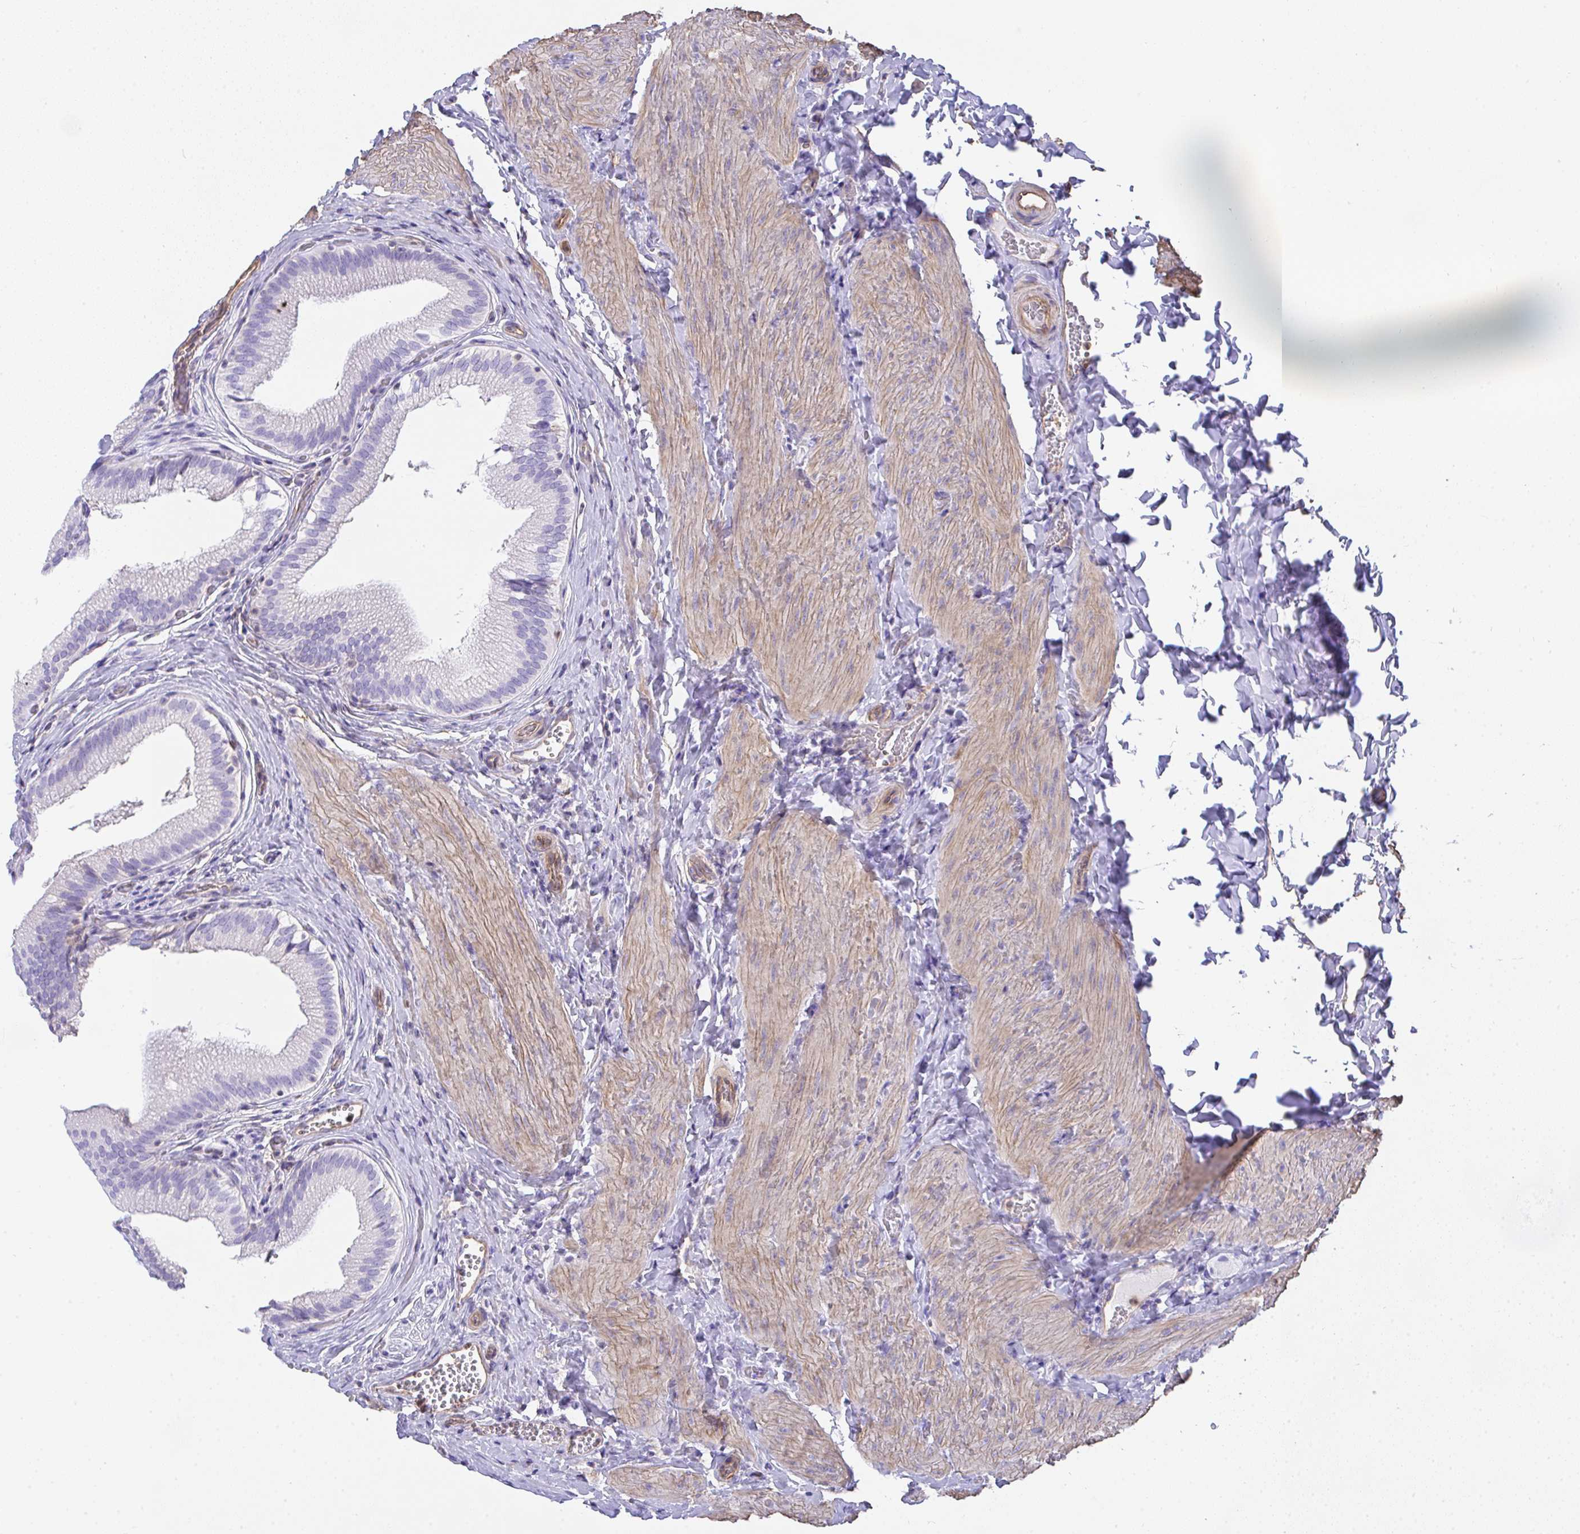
{"staining": {"intensity": "negative", "quantity": "none", "location": "none"}, "tissue": "gallbladder", "cell_type": "Glandular cells", "image_type": "normal", "snomed": [{"axis": "morphology", "description": "Normal tissue, NOS"}, {"axis": "topography", "description": "Gallbladder"}, {"axis": "topography", "description": "Peripheral nerve tissue"}], "caption": "Immunohistochemistry (IHC) photomicrograph of benign human gallbladder stained for a protein (brown), which exhibits no positivity in glandular cells. (DAB (3,3'-diaminobenzidine) immunohistochemistry visualized using brightfield microscopy, high magnification).", "gene": "TNFAIP8", "patient": {"sex": "male", "age": 17}}